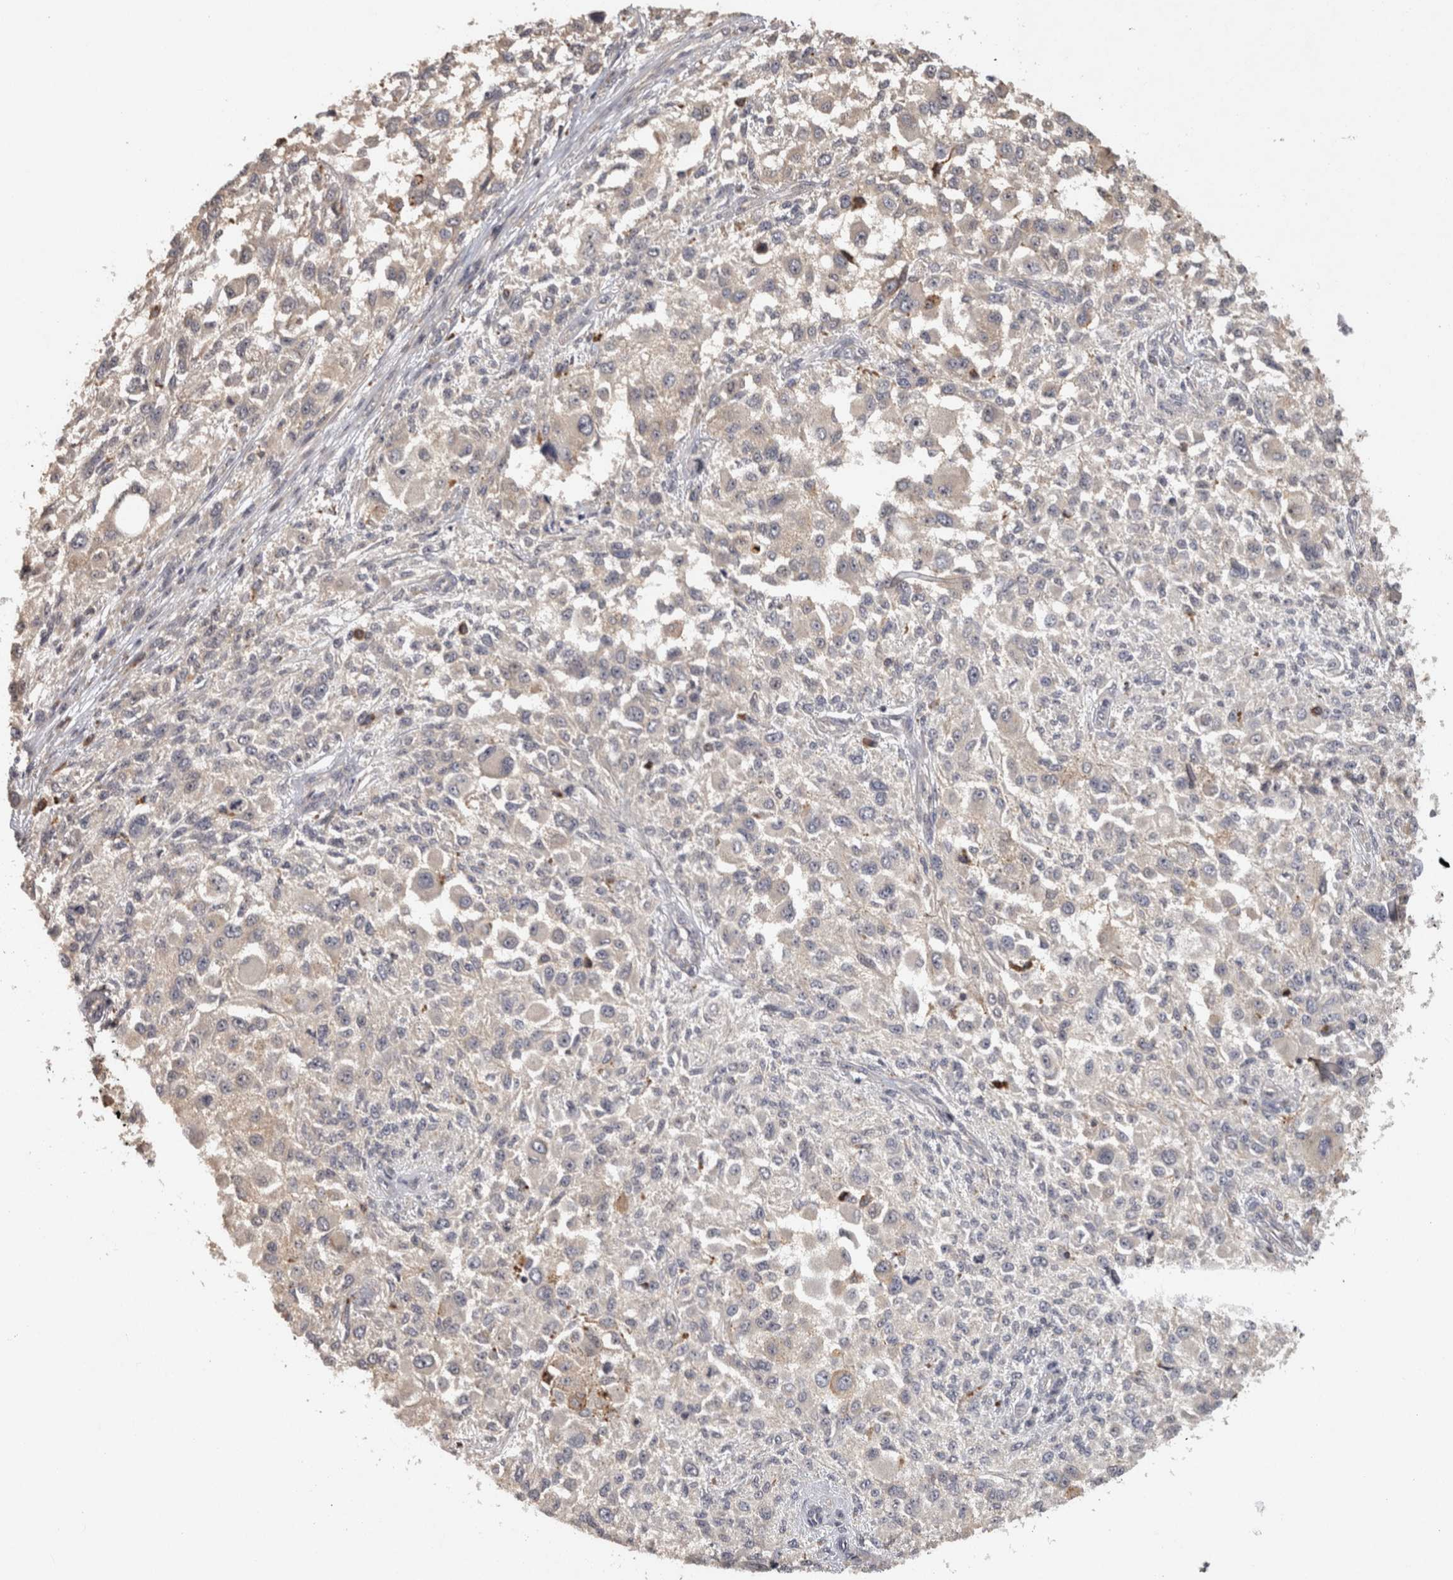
{"staining": {"intensity": "negative", "quantity": "none", "location": "none"}, "tissue": "melanoma", "cell_type": "Tumor cells", "image_type": "cancer", "snomed": [{"axis": "morphology", "description": "Necrosis, NOS"}, {"axis": "morphology", "description": "Malignant melanoma, NOS"}, {"axis": "topography", "description": "Skin"}], "caption": "Protein analysis of melanoma exhibits no significant staining in tumor cells.", "gene": "ACAT2", "patient": {"sex": "female", "age": 87}}